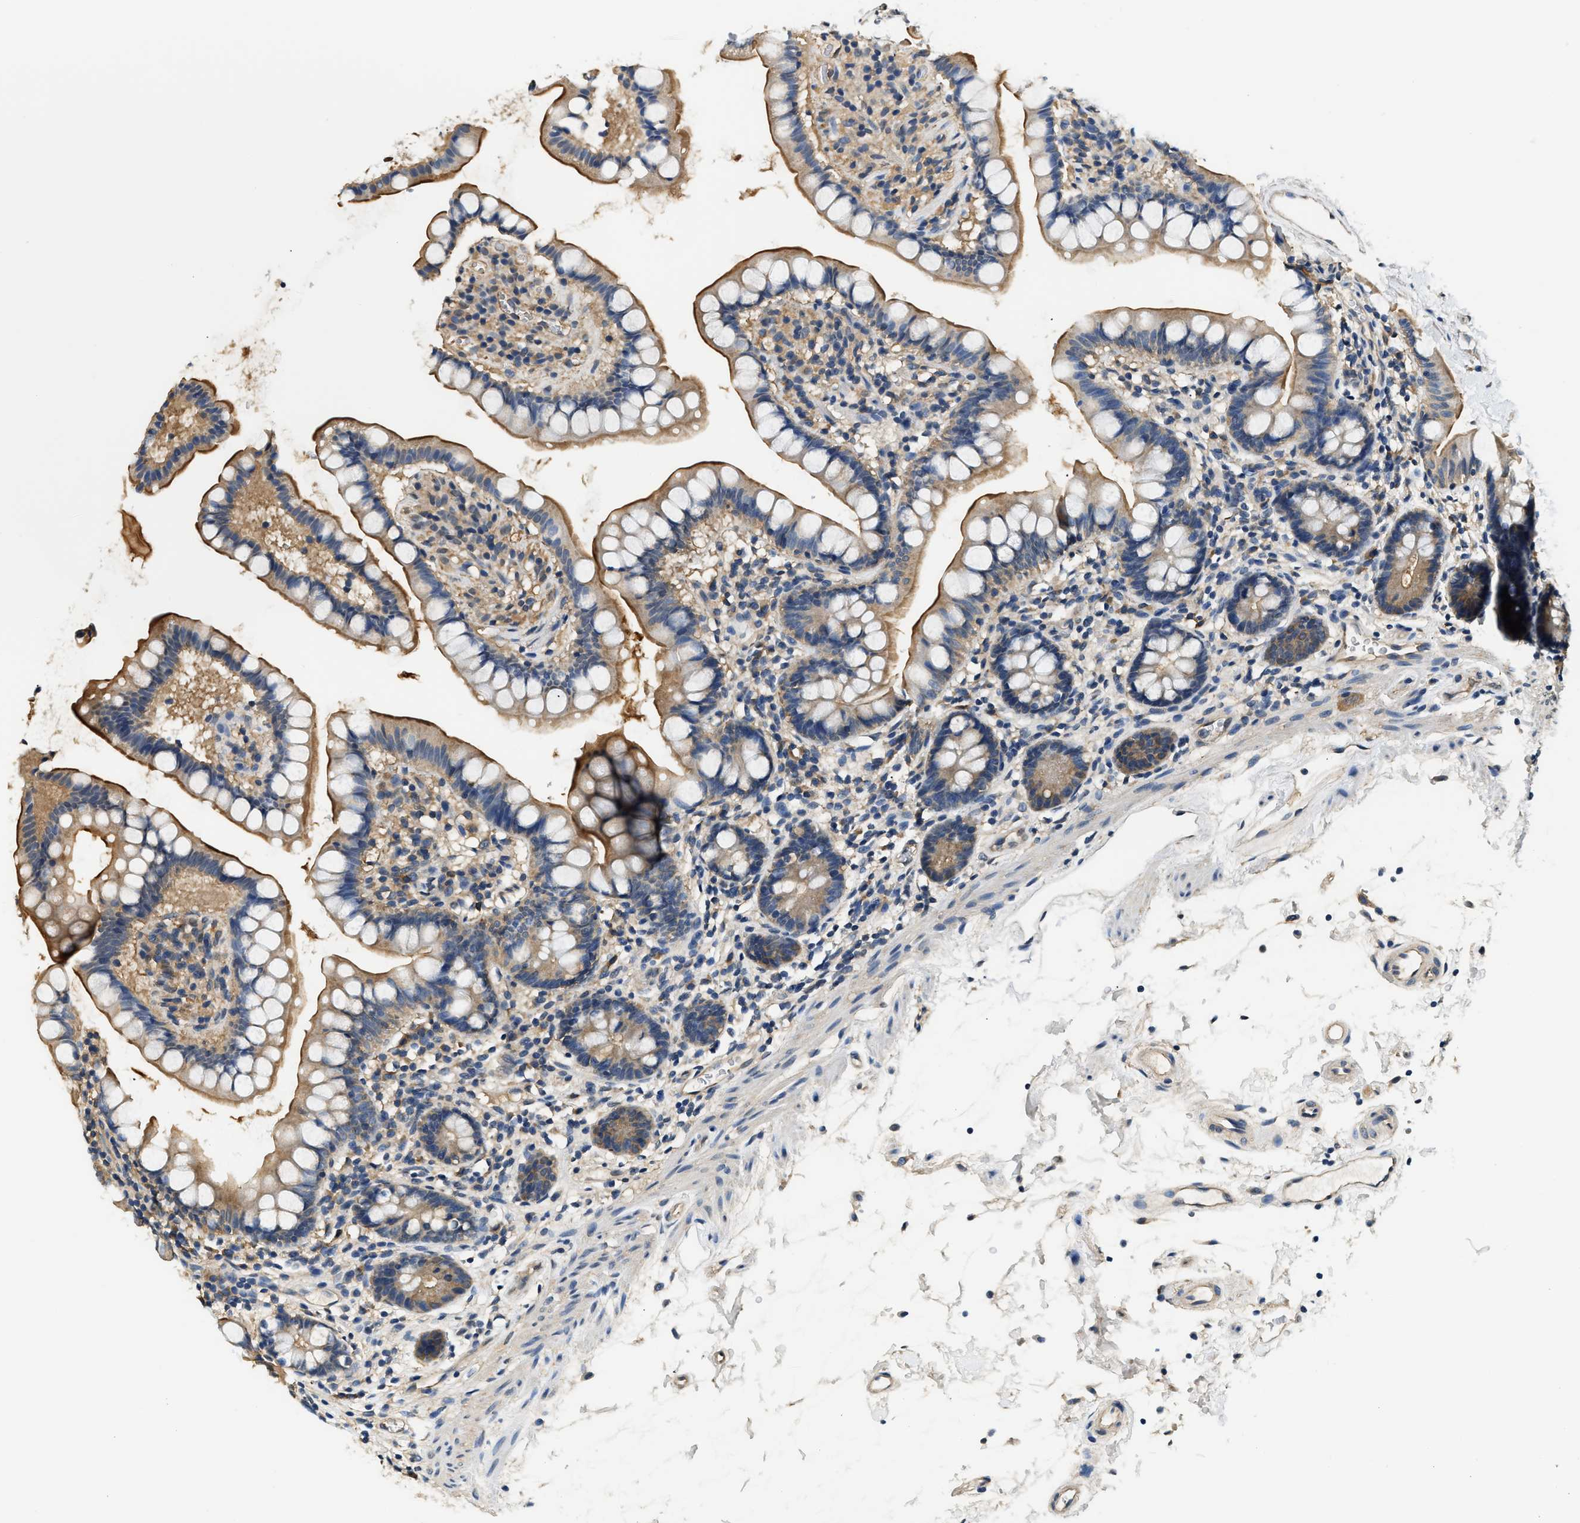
{"staining": {"intensity": "moderate", "quantity": ">75%", "location": "cytoplasmic/membranous"}, "tissue": "small intestine", "cell_type": "Glandular cells", "image_type": "normal", "snomed": [{"axis": "morphology", "description": "Normal tissue, NOS"}, {"axis": "topography", "description": "Small intestine"}], "caption": "Immunohistochemistry (IHC) of unremarkable small intestine exhibits medium levels of moderate cytoplasmic/membranous positivity in approximately >75% of glandular cells. (DAB (3,3'-diaminobenzidine) = brown stain, brightfield microscopy at high magnification).", "gene": "BCL7C", "patient": {"sex": "female", "age": 84}}